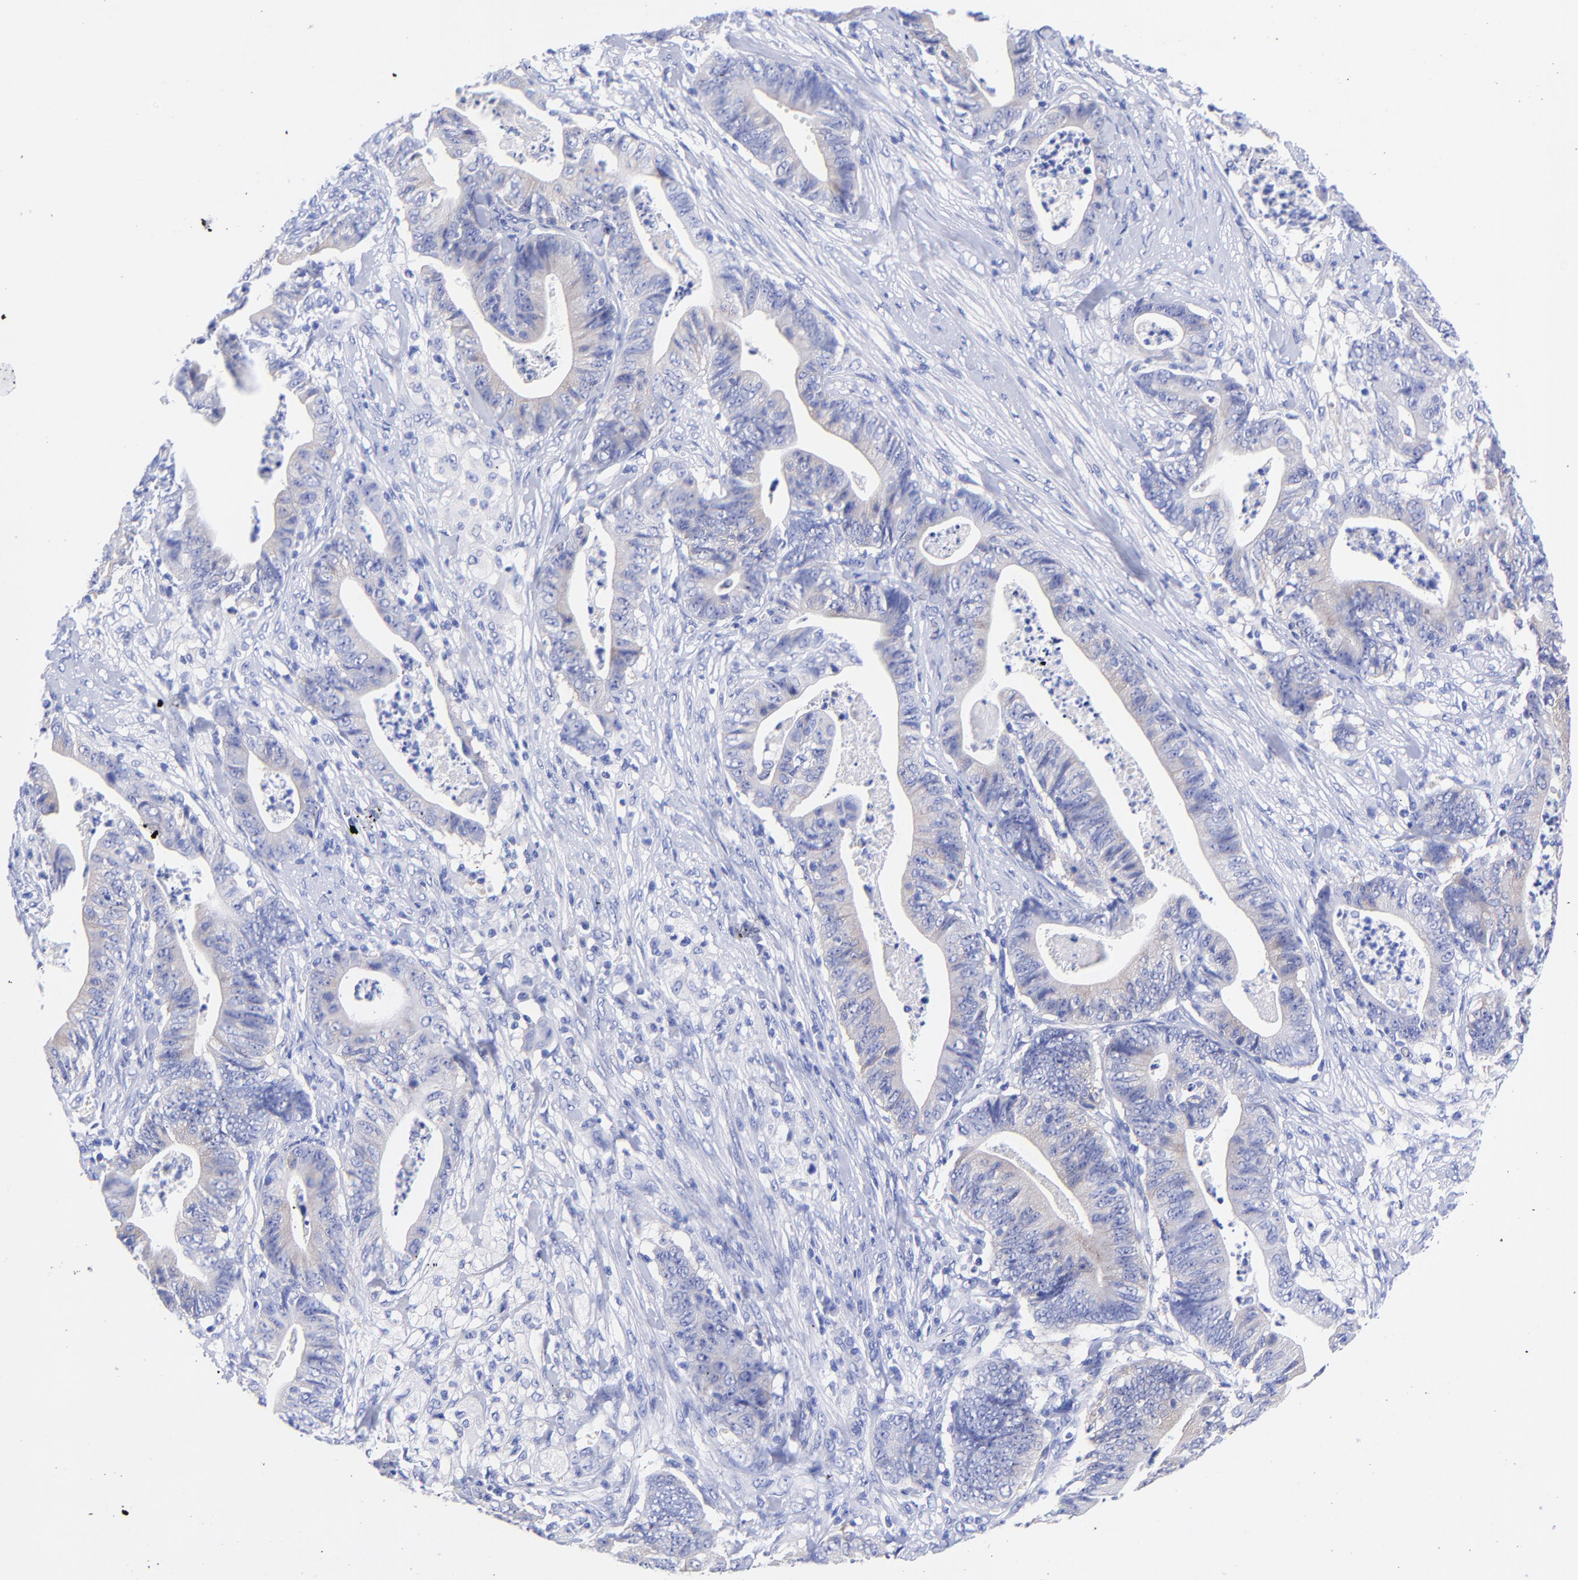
{"staining": {"intensity": "weak", "quantity": "25%-75%", "location": "cytoplasmic/membranous"}, "tissue": "stomach cancer", "cell_type": "Tumor cells", "image_type": "cancer", "snomed": [{"axis": "morphology", "description": "Adenocarcinoma, NOS"}, {"axis": "topography", "description": "Stomach, lower"}], "caption": "A brown stain labels weak cytoplasmic/membranous staining of a protein in human stomach cancer (adenocarcinoma) tumor cells. (DAB = brown stain, brightfield microscopy at high magnification).", "gene": "GPHN", "patient": {"sex": "female", "age": 86}}